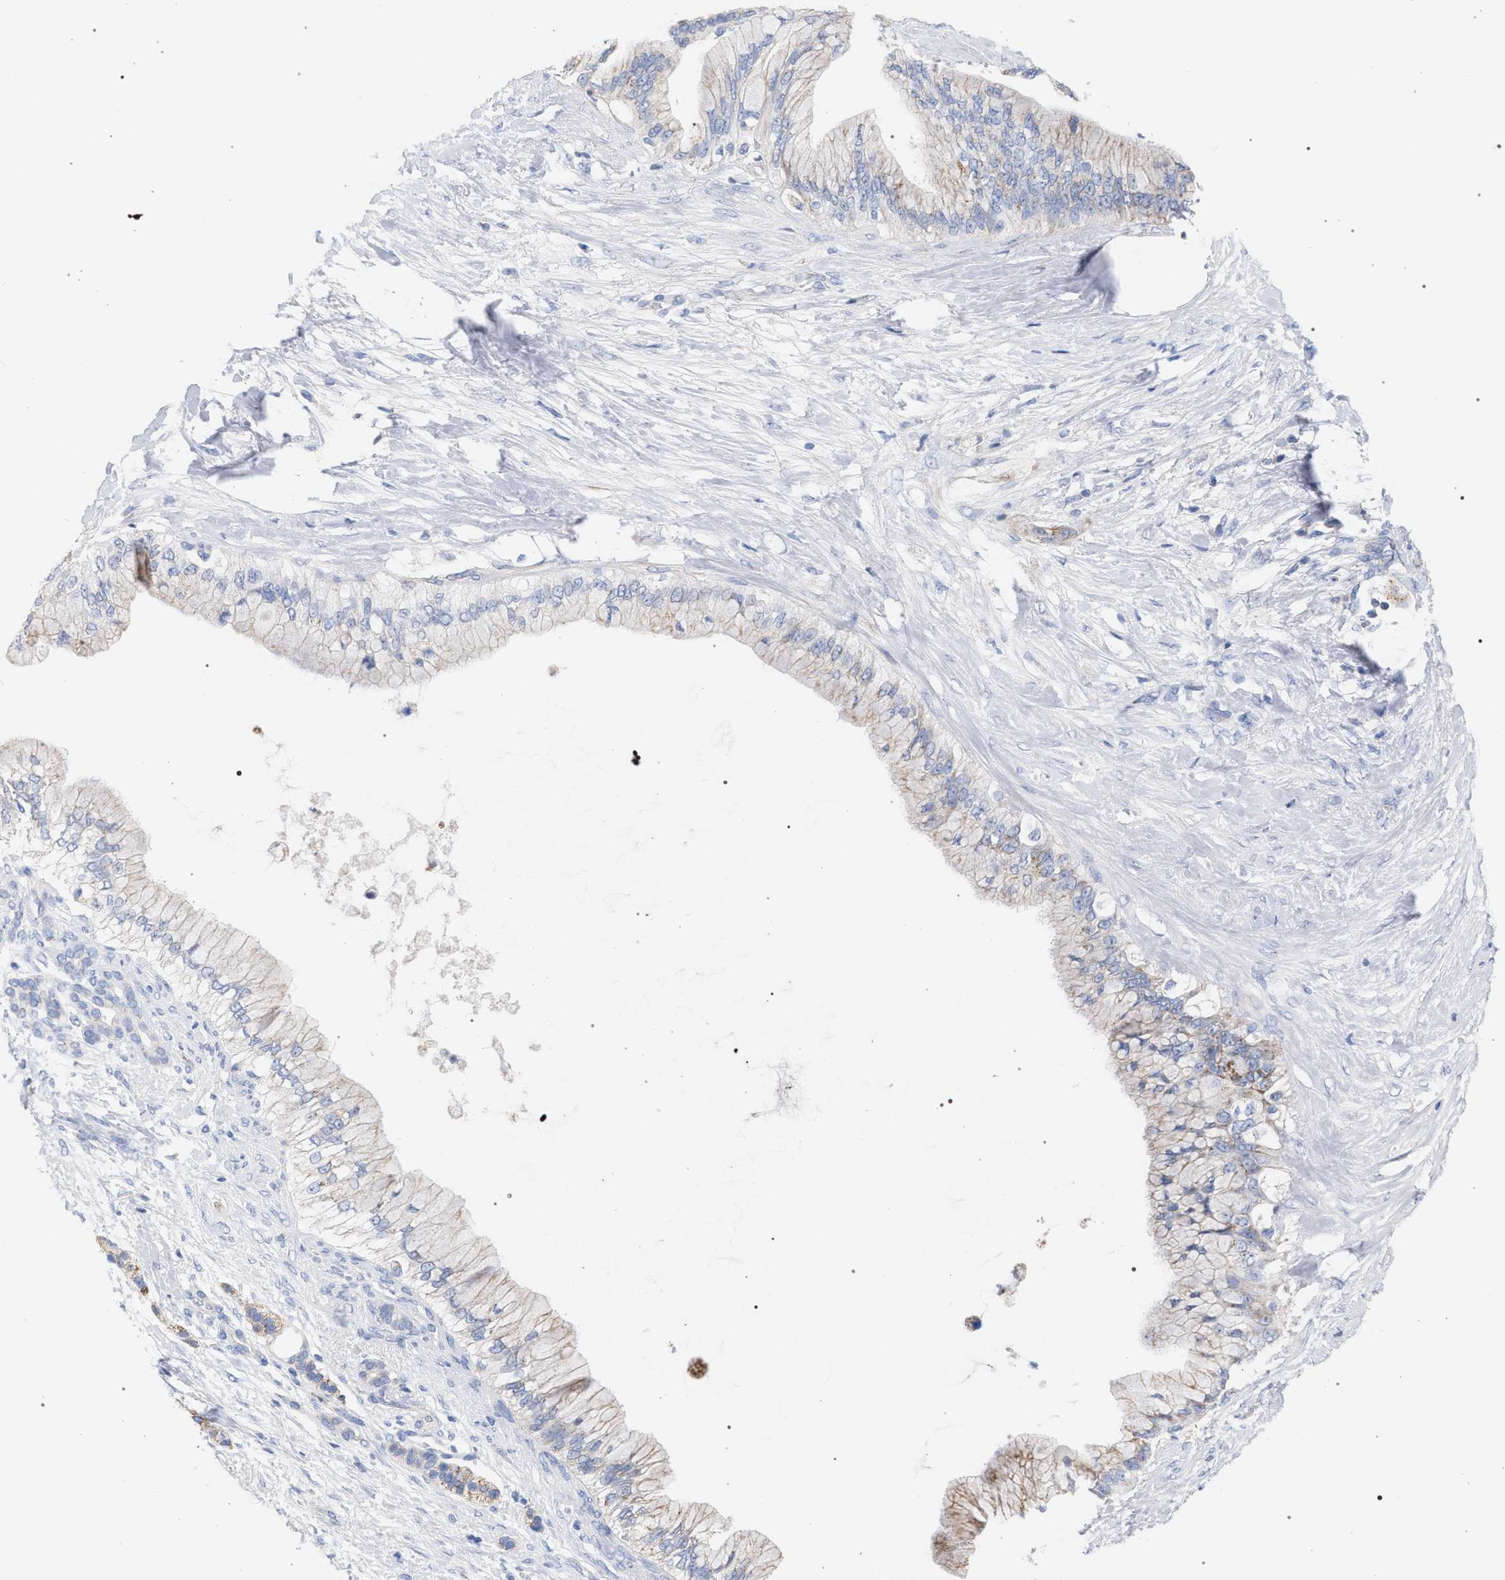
{"staining": {"intensity": "moderate", "quantity": "25%-75%", "location": "cytoplasmic/membranous"}, "tissue": "pancreatic cancer", "cell_type": "Tumor cells", "image_type": "cancer", "snomed": [{"axis": "morphology", "description": "Adenocarcinoma, NOS"}, {"axis": "topography", "description": "Pancreas"}], "caption": "Tumor cells exhibit medium levels of moderate cytoplasmic/membranous staining in approximately 25%-75% of cells in human pancreatic cancer (adenocarcinoma). Immunohistochemistry stains the protein in brown and the nuclei are stained blue.", "gene": "ECI2", "patient": {"sex": "male", "age": 59}}